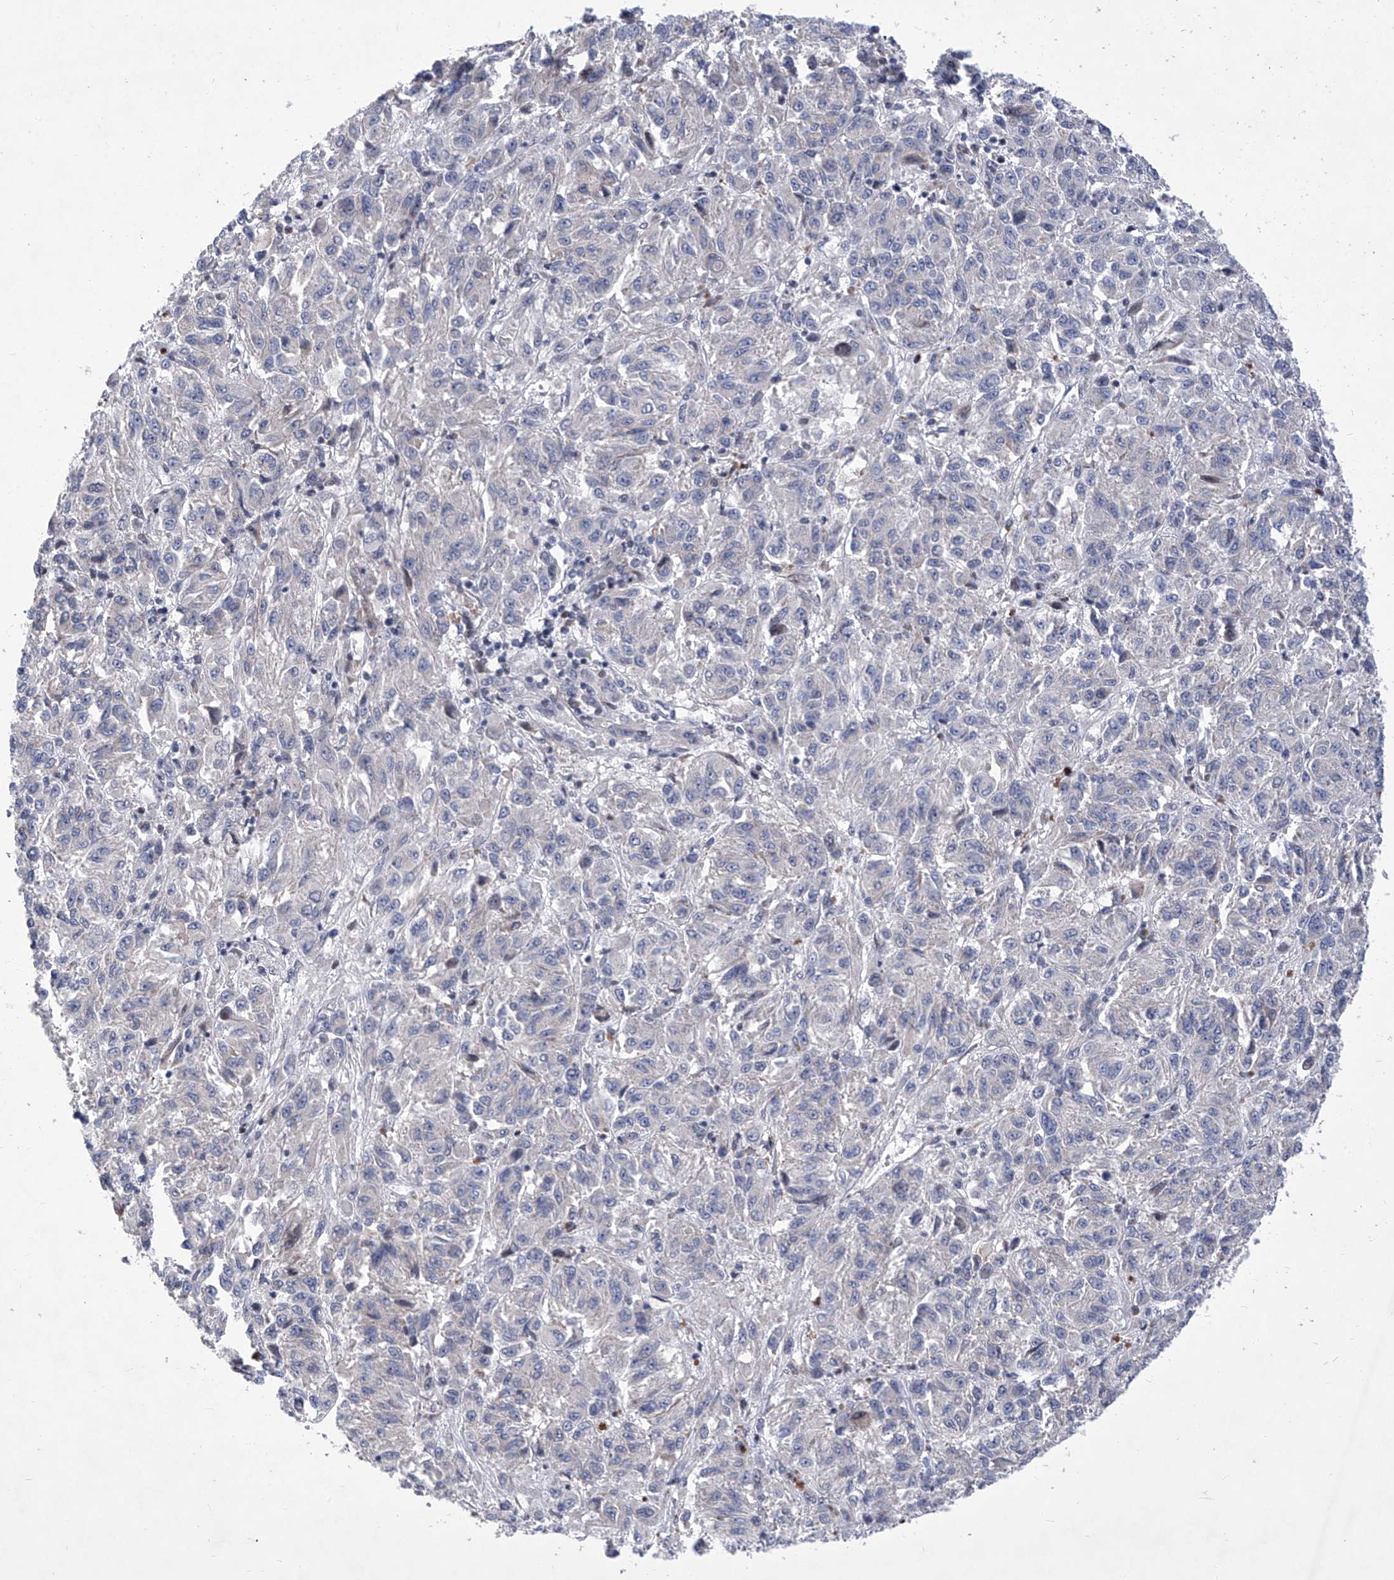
{"staining": {"intensity": "negative", "quantity": "none", "location": "none"}, "tissue": "melanoma", "cell_type": "Tumor cells", "image_type": "cancer", "snomed": [{"axis": "morphology", "description": "Malignant melanoma, Metastatic site"}, {"axis": "topography", "description": "Lung"}], "caption": "Tumor cells show no significant protein positivity in malignant melanoma (metastatic site).", "gene": "NUFIP1", "patient": {"sex": "male", "age": 64}}